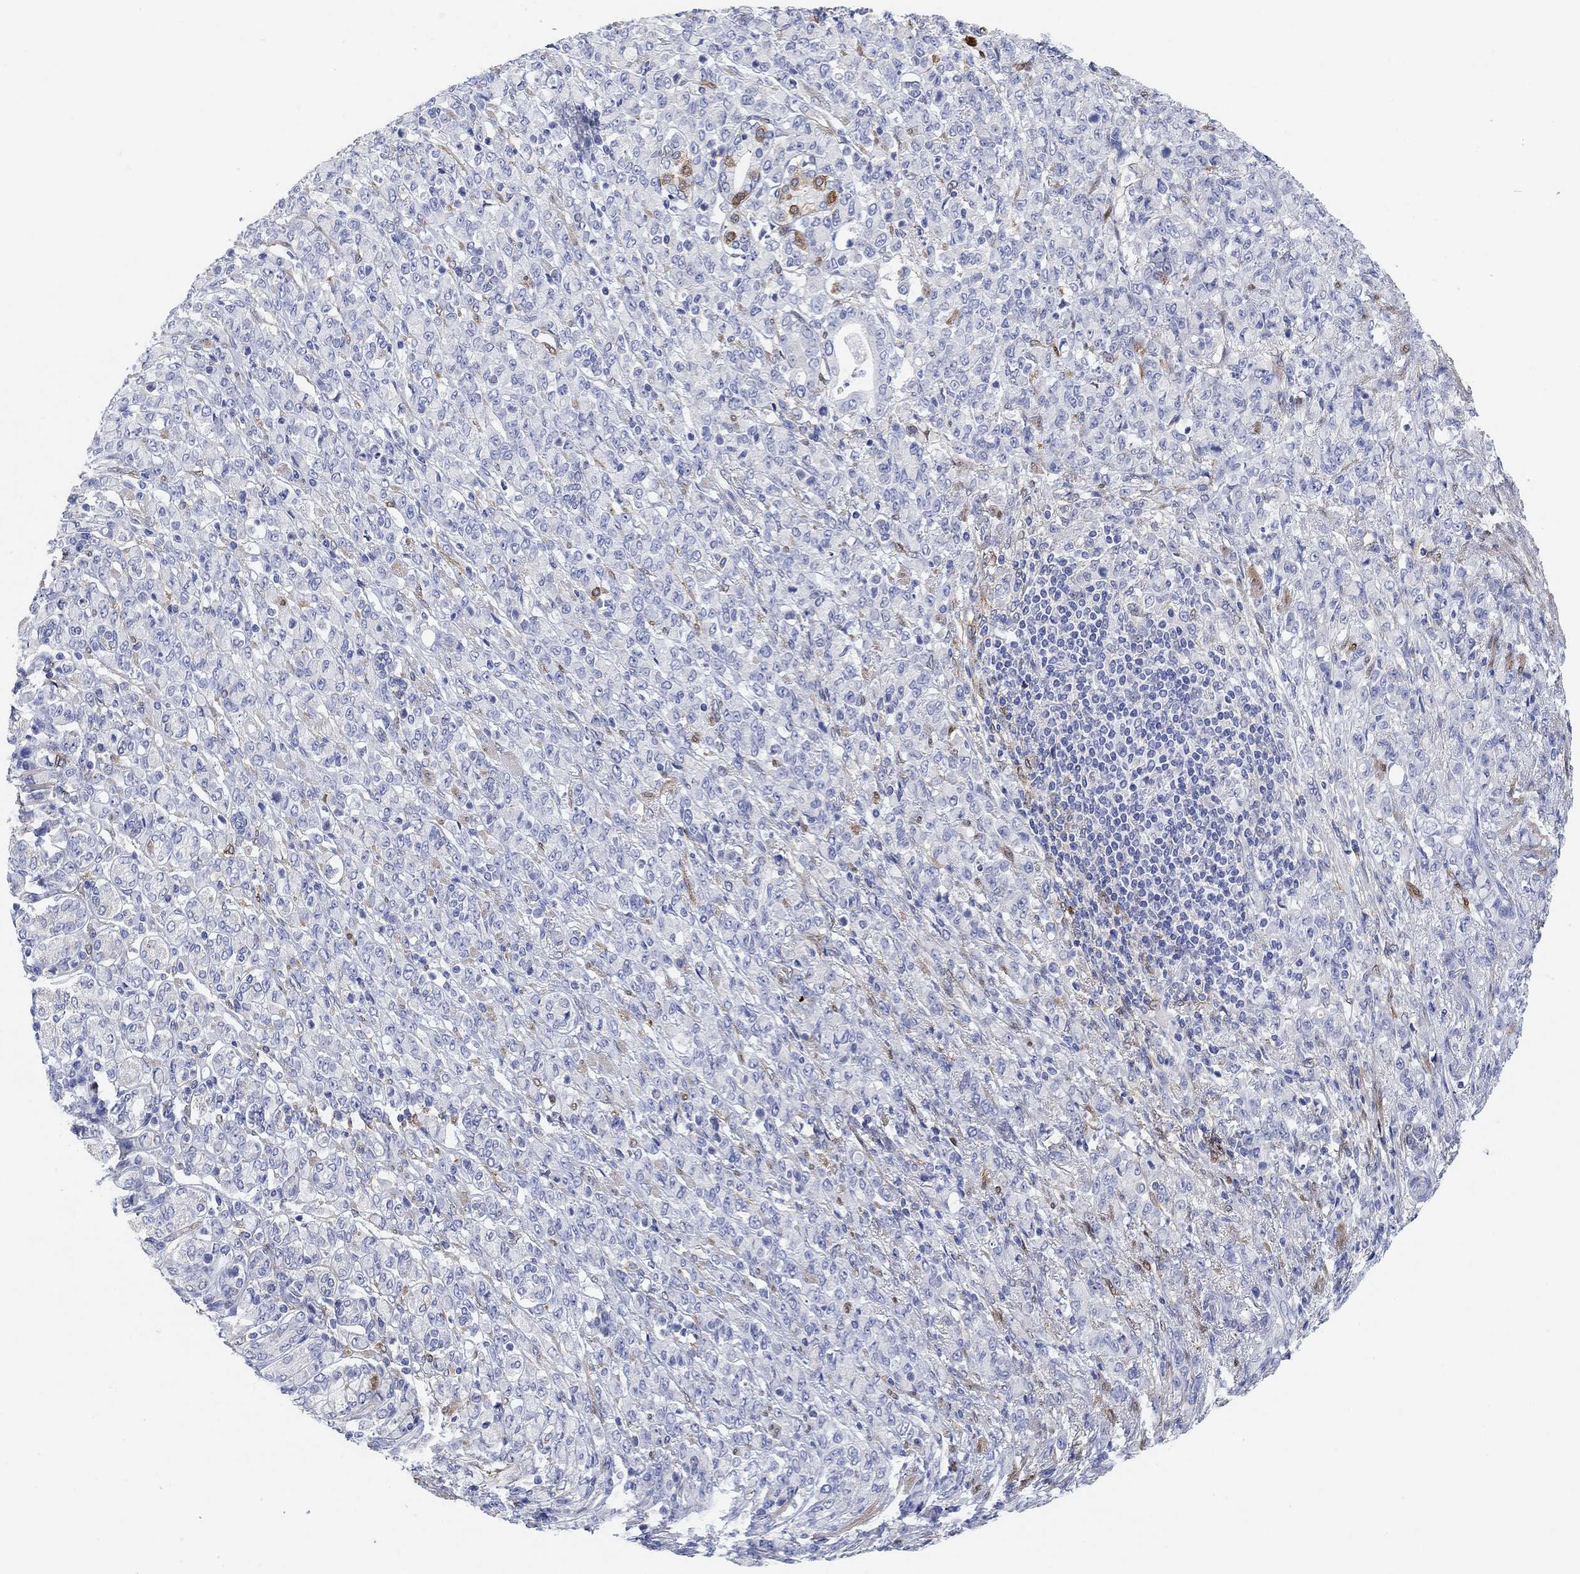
{"staining": {"intensity": "moderate", "quantity": "<25%", "location": "cytoplasmic/membranous"}, "tissue": "stomach cancer", "cell_type": "Tumor cells", "image_type": "cancer", "snomed": [{"axis": "morphology", "description": "Normal tissue, NOS"}, {"axis": "morphology", "description": "Adenocarcinoma, NOS"}, {"axis": "topography", "description": "Stomach"}], "caption": "Protein staining of stomach cancer tissue shows moderate cytoplasmic/membranous positivity in approximately <25% of tumor cells.", "gene": "VAT1L", "patient": {"sex": "female", "age": 79}}